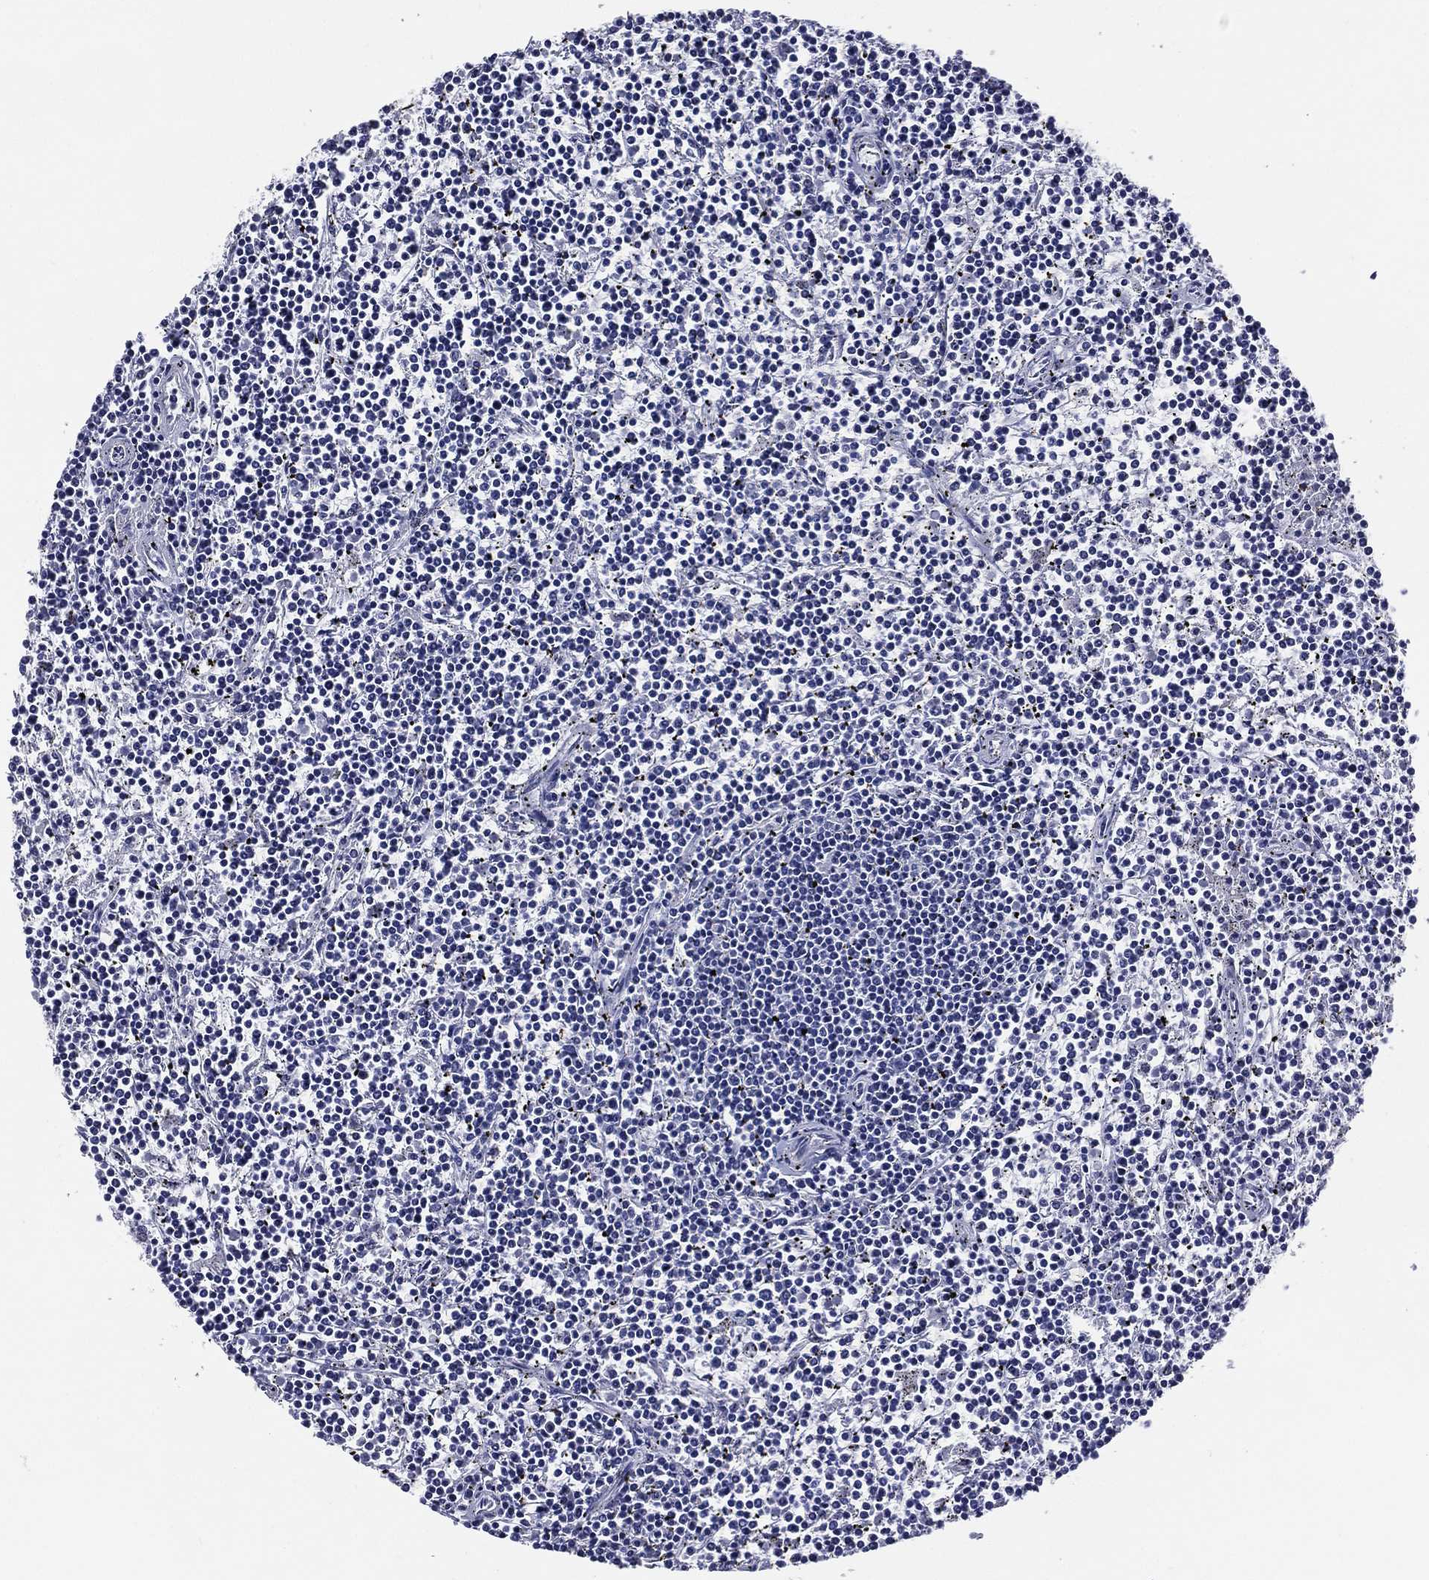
{"staining": {"intensity": "negative", "quantity": "none", "location": "none"}, "tissue": "lymphoma", "cell_type": "Tumor cells", "image_type": "cancer", "snomed": [{"axis": "morphology", "description": "Malignant lymphoma, non-Hodgkin's type, Low grade"}, {"axis": "topography", "description": "Spleen"}], "caption": "Tumor cells are negative for brown protein staining in low-grade malignant lymphoma, non-Hodgkin's type.", "gene": "ACE2", "patient": {"sex": "female", "age": 19}}